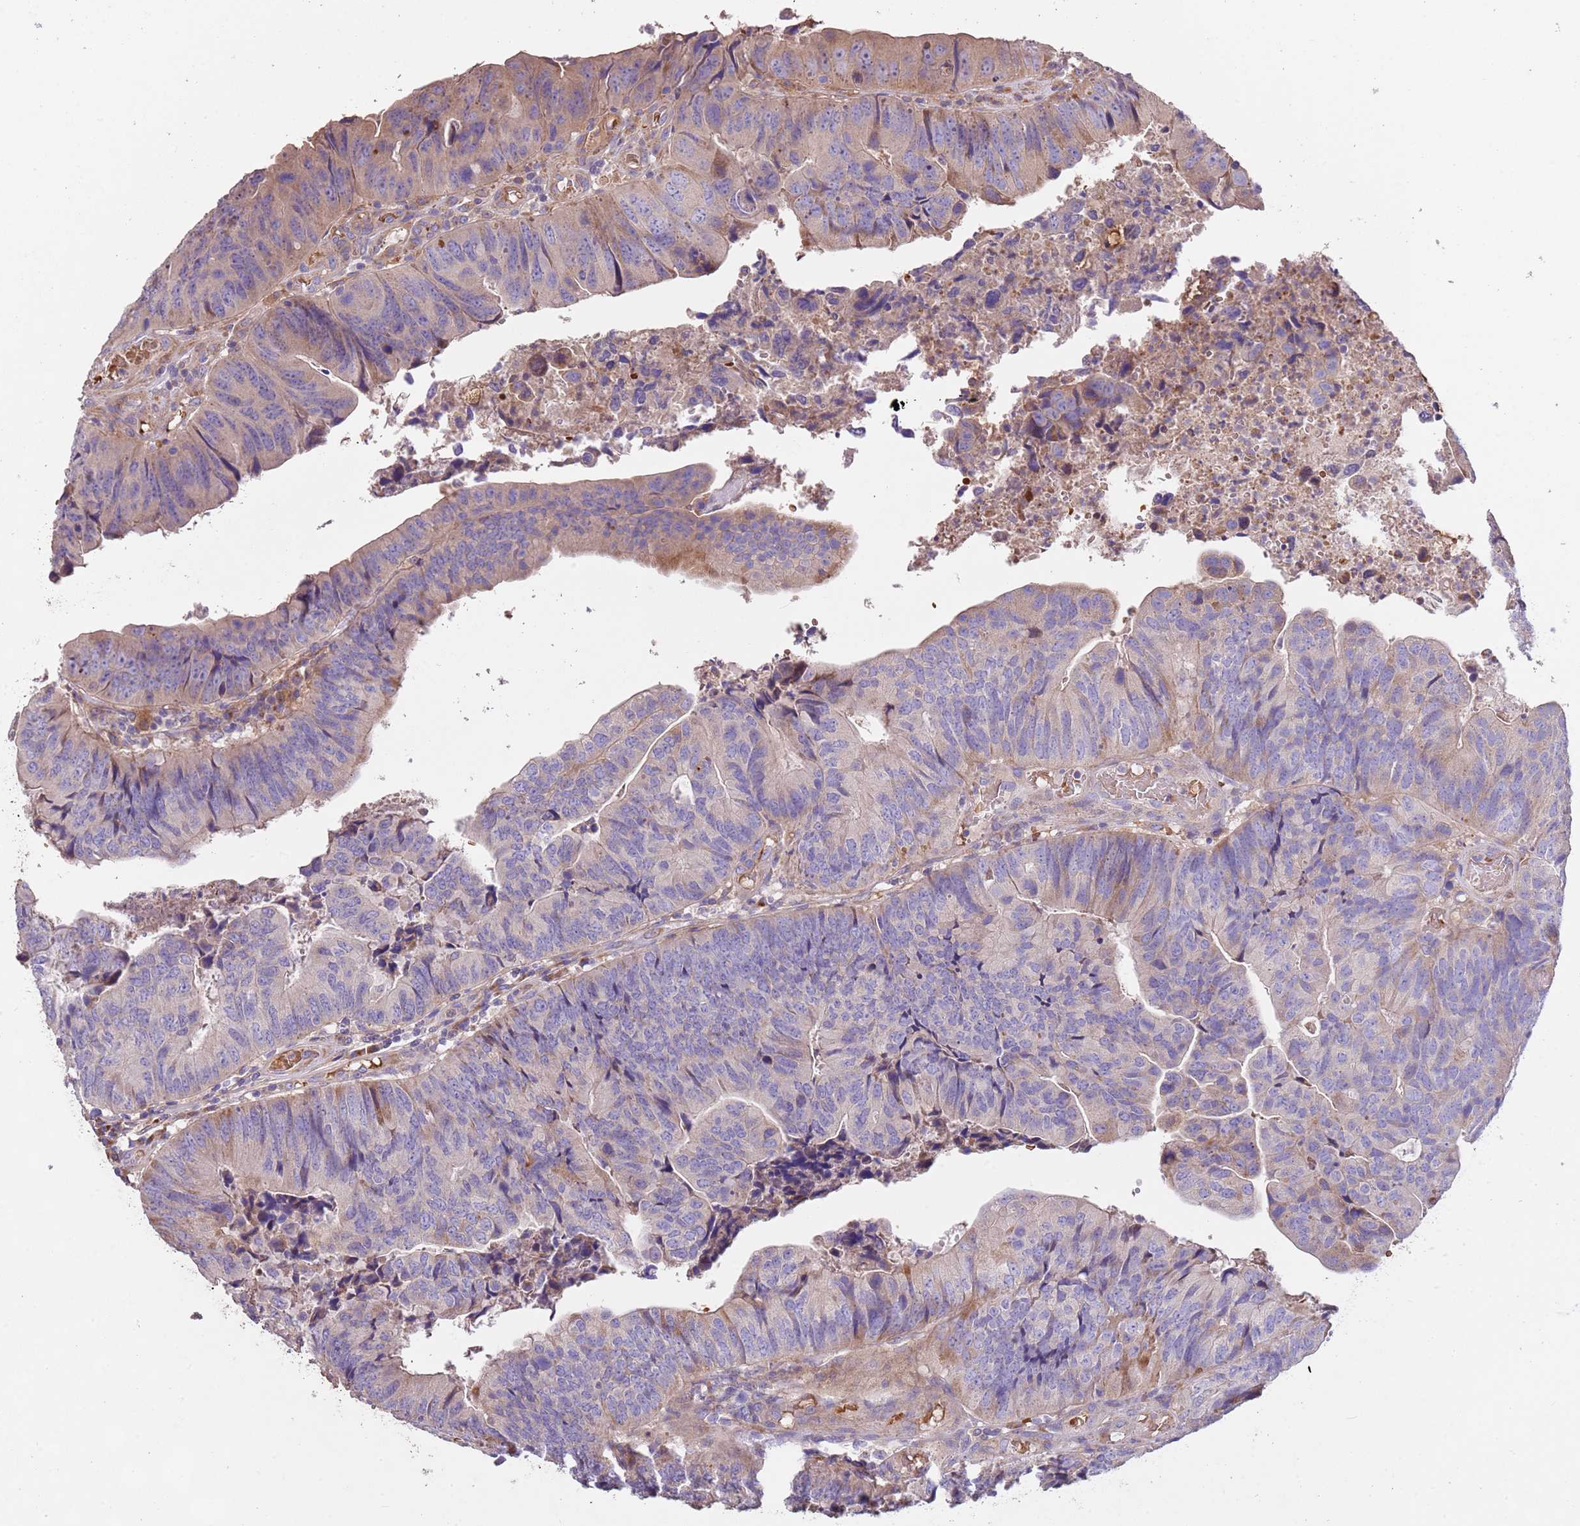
{"staining": {"intensity": "weak", "quantity": "<25%", "location": "cytoplasmic/membranous"}, "tissue": "colorectal cancer", "cell_type": "Tumor cells", "image_type": "cancer", "snomed": [{"axis": "morphology", "description": "Adenocarcinoma, NOS"}, {"axis": "topography", "description": "Colon"}], "caption": "This is an immunohistochemistry (IHC) micrograph of colorectal cancer (adenocarcinoma). There is no staining in tumor cells.", "gene": "PIGA", "patient": {"sex": "female", "age": 67}}